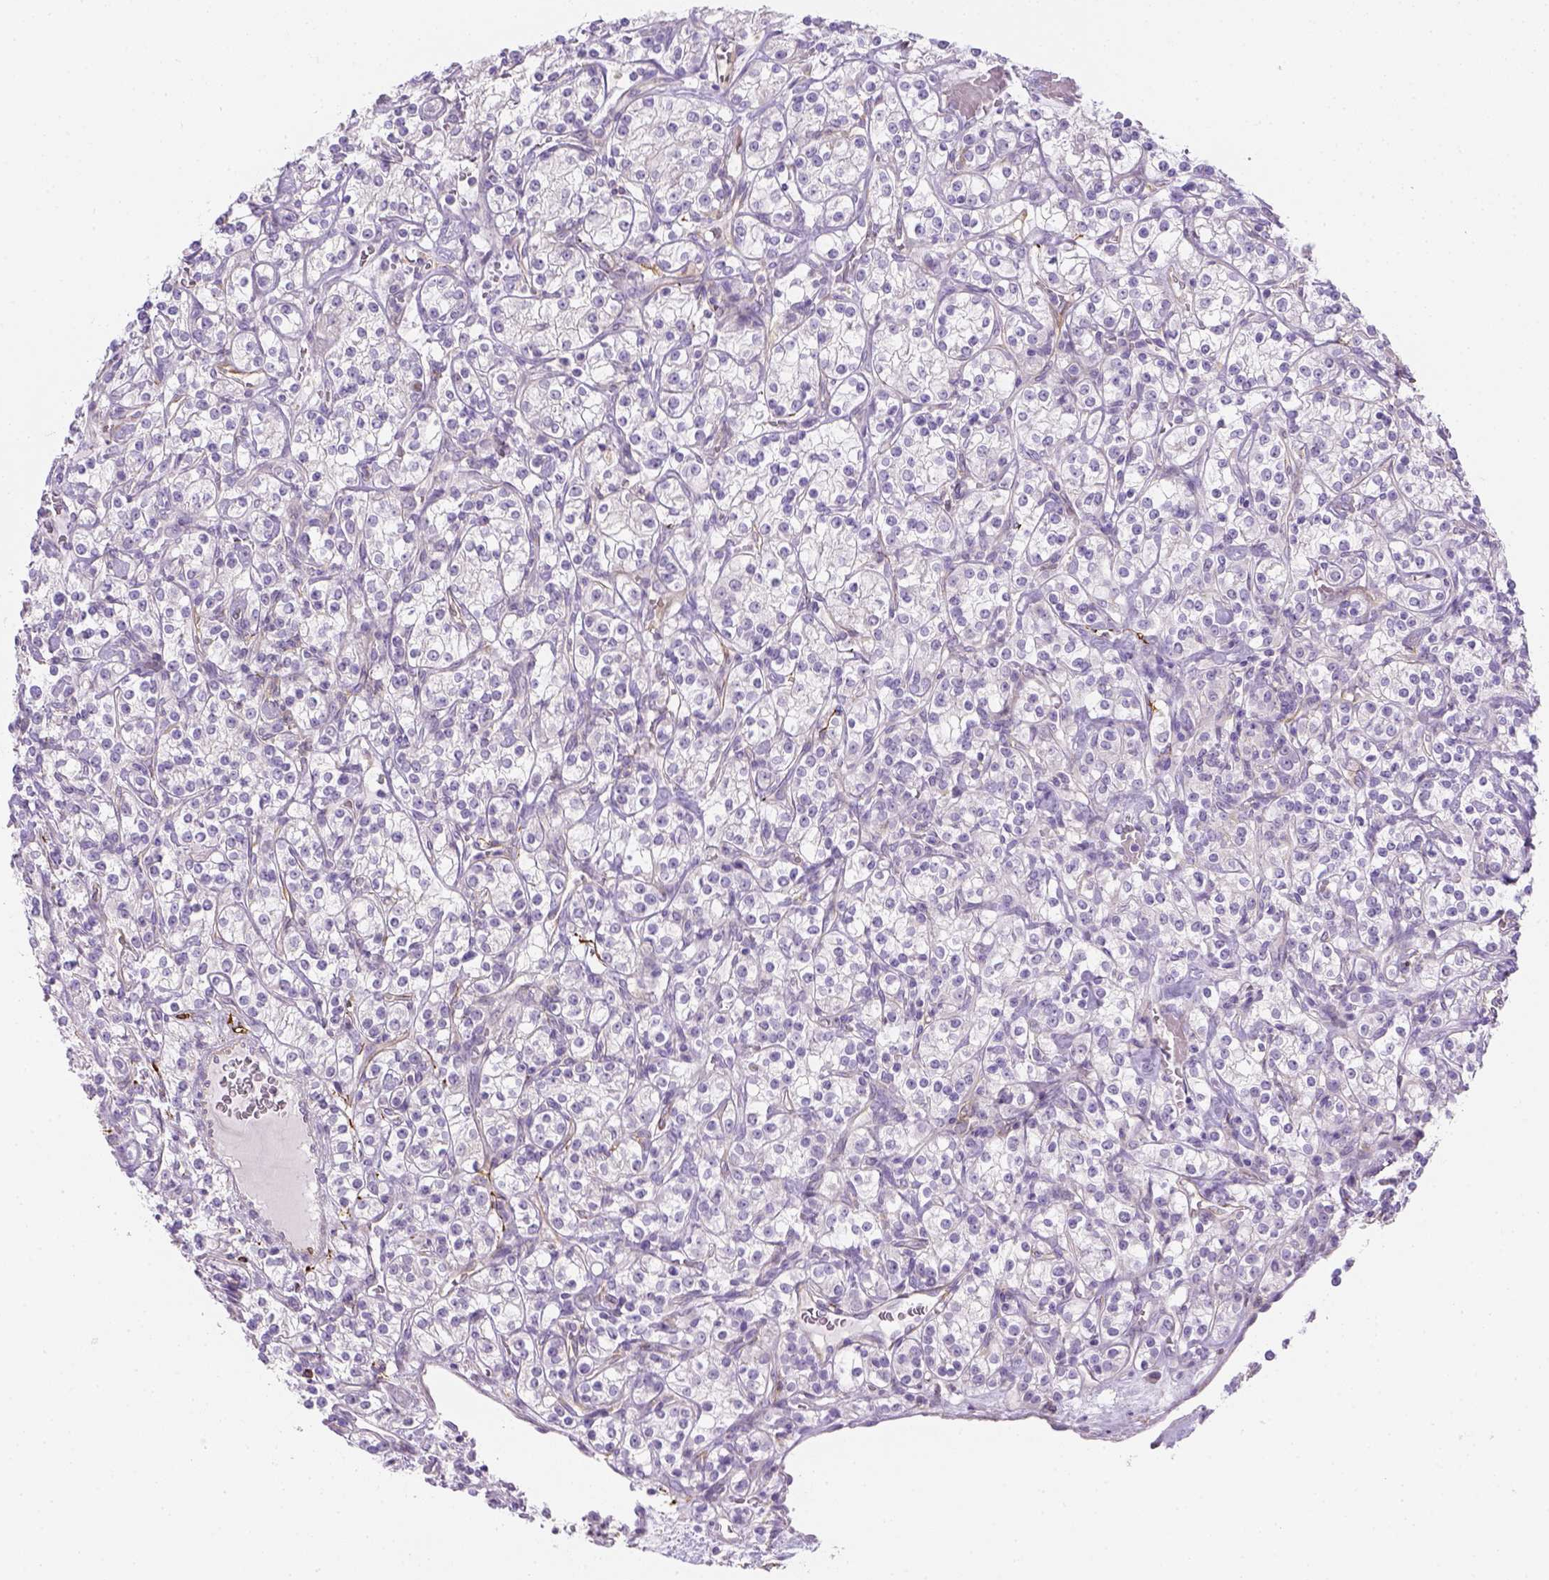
{"staining": {"intensity": "negative", "quantity": "none", "location": "none"}, "tissue": "renal cancer", "cell_type": "Tumor cells", "image_type": "cancer", "snomed": [{"axis": "morphology", "description": "Adenocarcinoma, NOS"}, {"axis": "topography", "description": "Kidney"}], "caption": "High power microscopy photomicrograph of an IHC photomicrograph of renal cancer (adenocarcinoma), revealing no significant staining in tumor cells.", "gene": "CACNB1", "patient": {"sex": "male", "age": 77}}